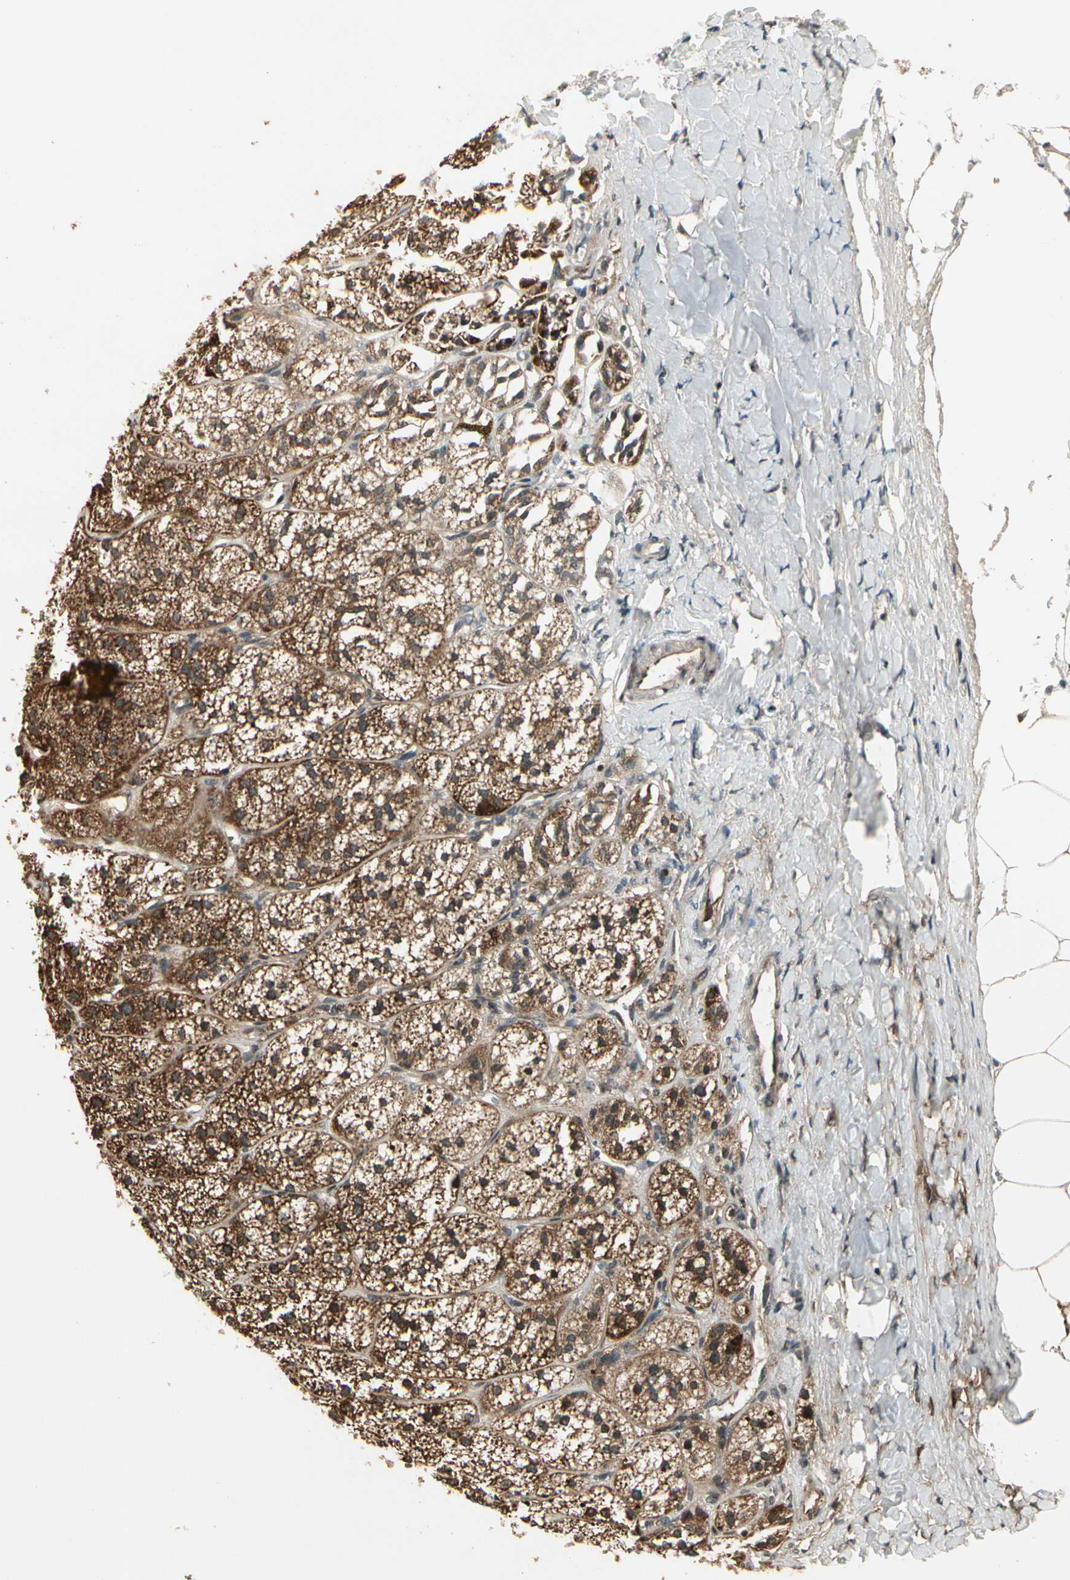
{"staining": {"intensity": "strong", "quantity": ">75%", "location": "cytoplasmic/membranous"}, "tissue": "adrenal gland", "cell_type": "Glandular cells", "image_type": "normal", "snomed": [{"axis": "morphology", "description": "Normal tissue, NOS"}, {"axis": "topography", "description": "Adrenal gland"}], "caption": "About >75% of glandular cells in normal human adrenal gland show strong cytoplasmic/membranous protein staining as visualized by brown immunohistochemical staining.", "gene": "GLUL", "patient": {"sex": "female", "age": 71}}